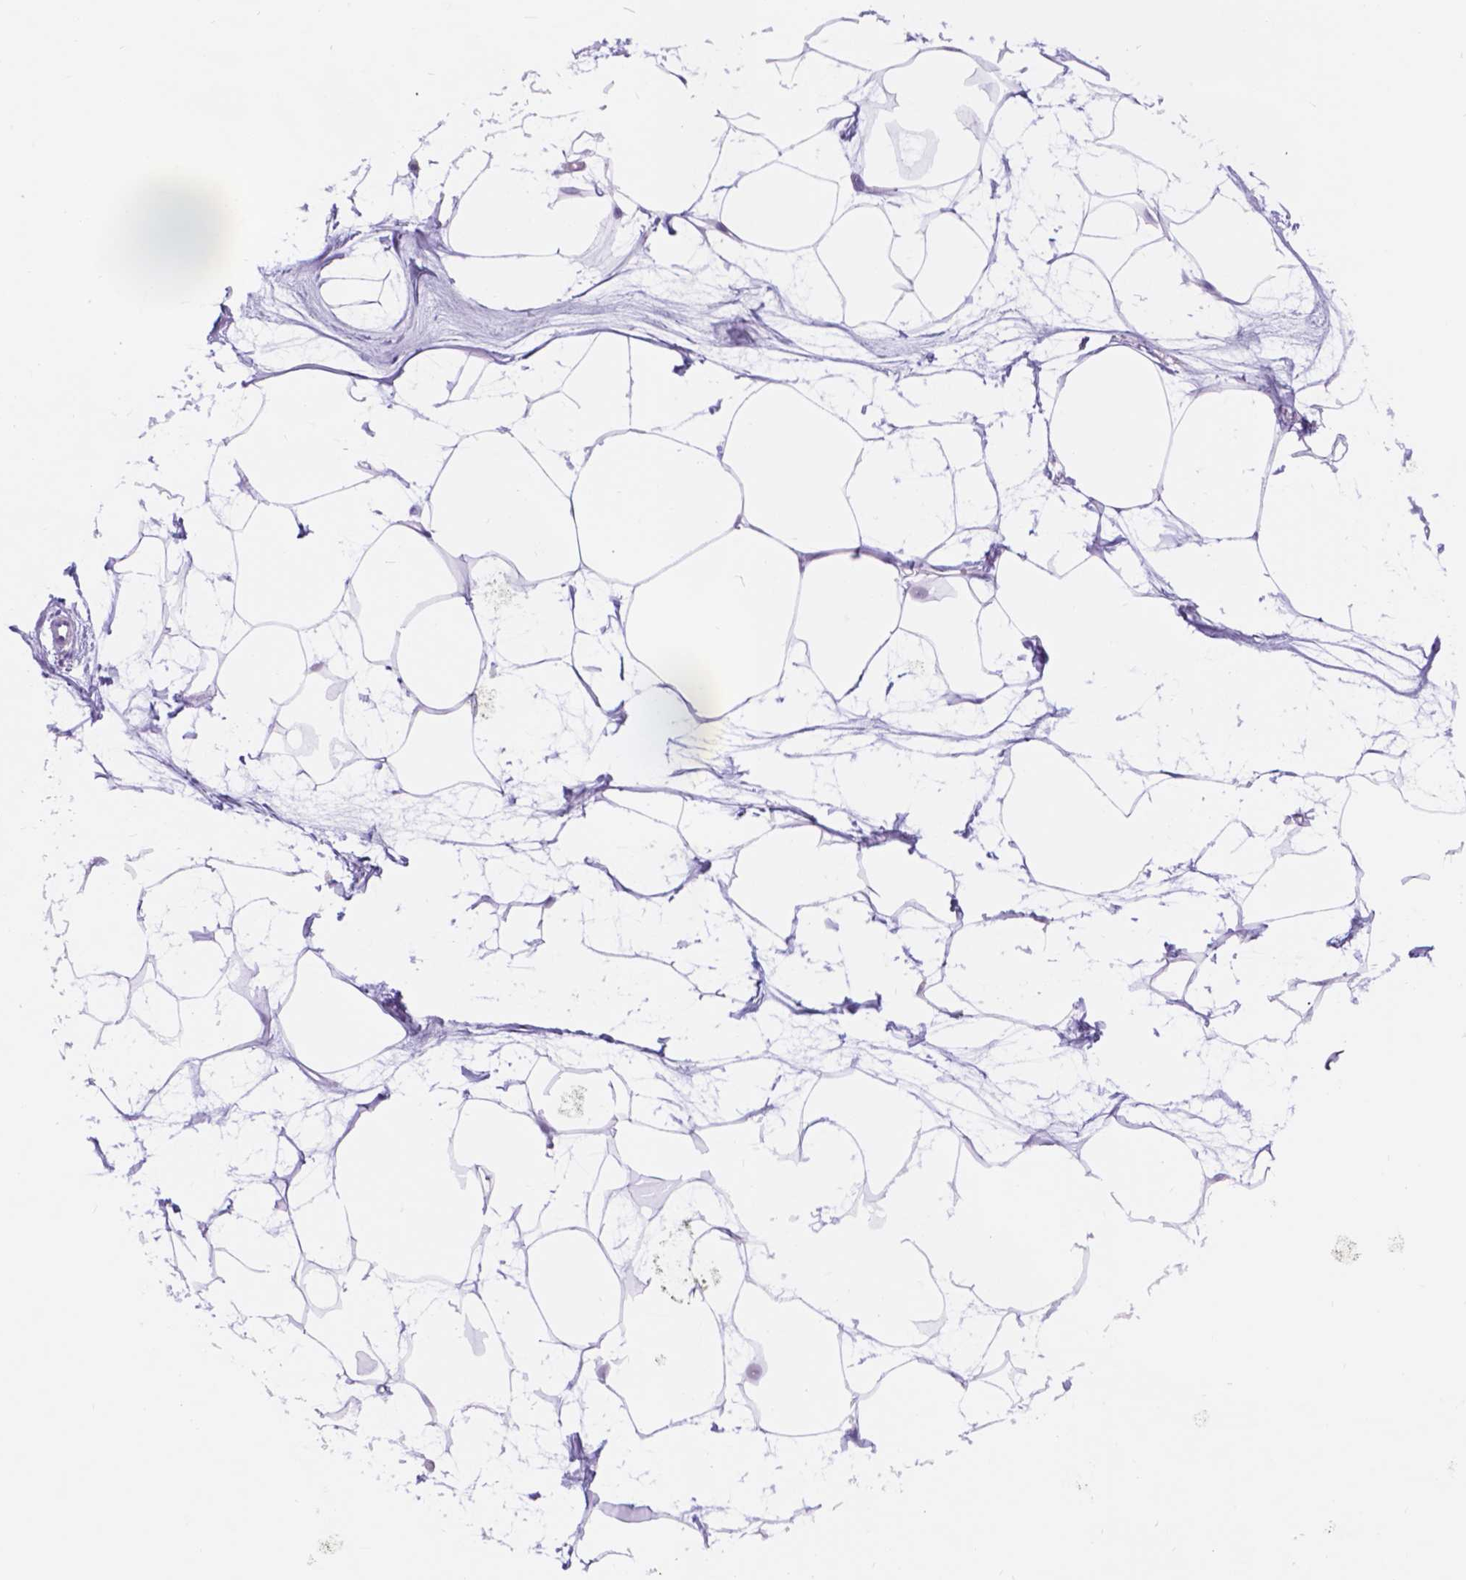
{"staining": {"intensity": "negative", "quantity": "none", "location": "none"}, "tissue": "breast", "cell_type": "Adipocytes", "image_type": "normal", "snomed": [{"axis": "morphology", "description": "Normal tissue, NOS"}, {"axis": "topography", "description": "Breast"}], "caption": "Immunohistochemistry micrograph of unremarkable human breast stained for a protein (brown), which exhibits no staining in adipocytes. (DAB immunohistochemistry with hematoxylin counter stain).", "gene": "DCC", "patient": {"sex": "female", "age": 45}}